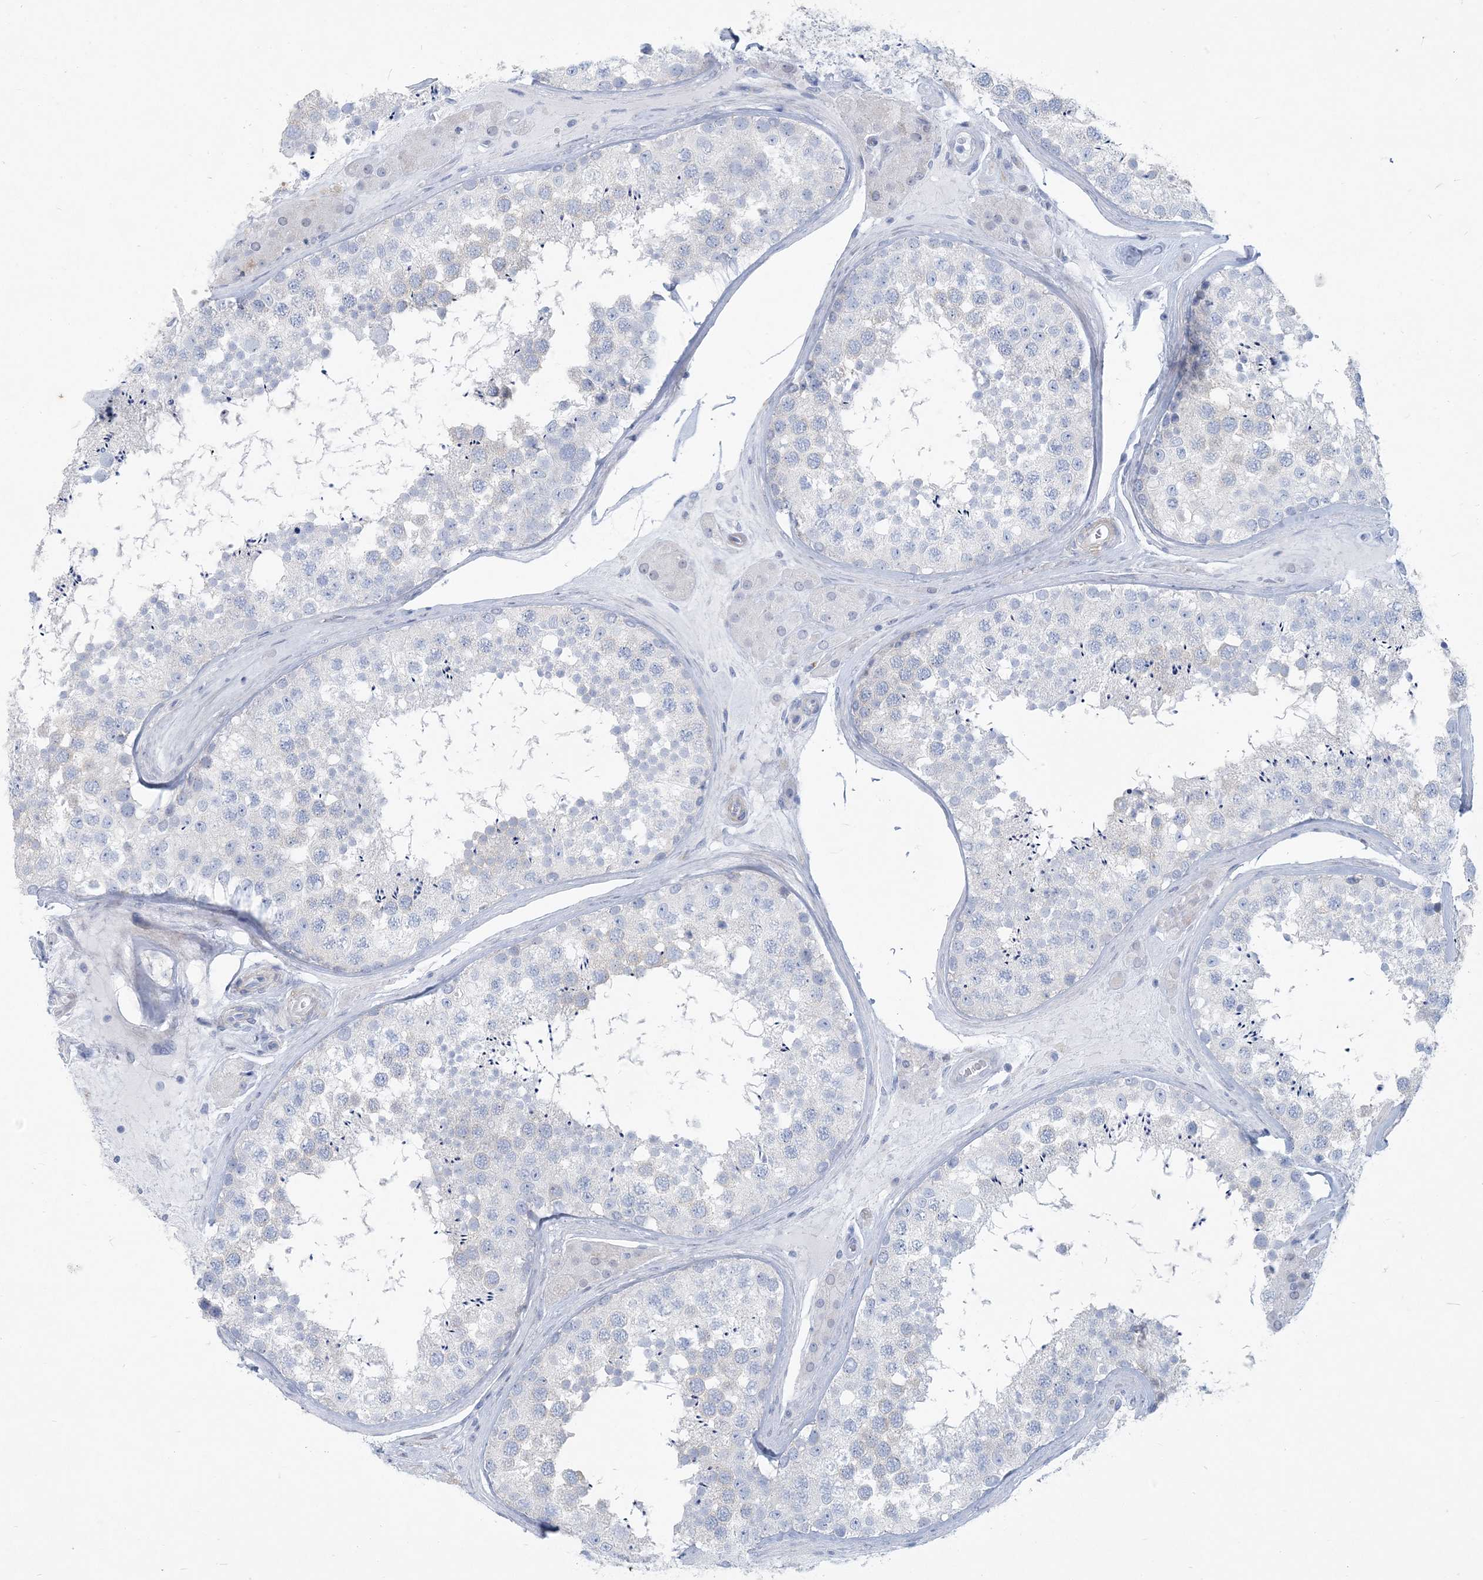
{"staining": {"intensity": "negative", "quantity": "none", "location": "none"}, "tissue": "testis", "cell_type": "Cells in seminiferous ducts", "image_type": "normal", "snomed": [{"axis": "morphology", "description": "Normal tissue, NOS"}, {"axis": "topography", "description": "Testis"}], "caption": "An immunohistochemistry image of normal testis is shown. There is no staining in cells in seminiferous ducts of testis. (DAB immunohistochemistry visualized using brightfield microscopy, high magnification).", "gene": "MOXD1", "patient": {"sex": "male", "age": 46}}